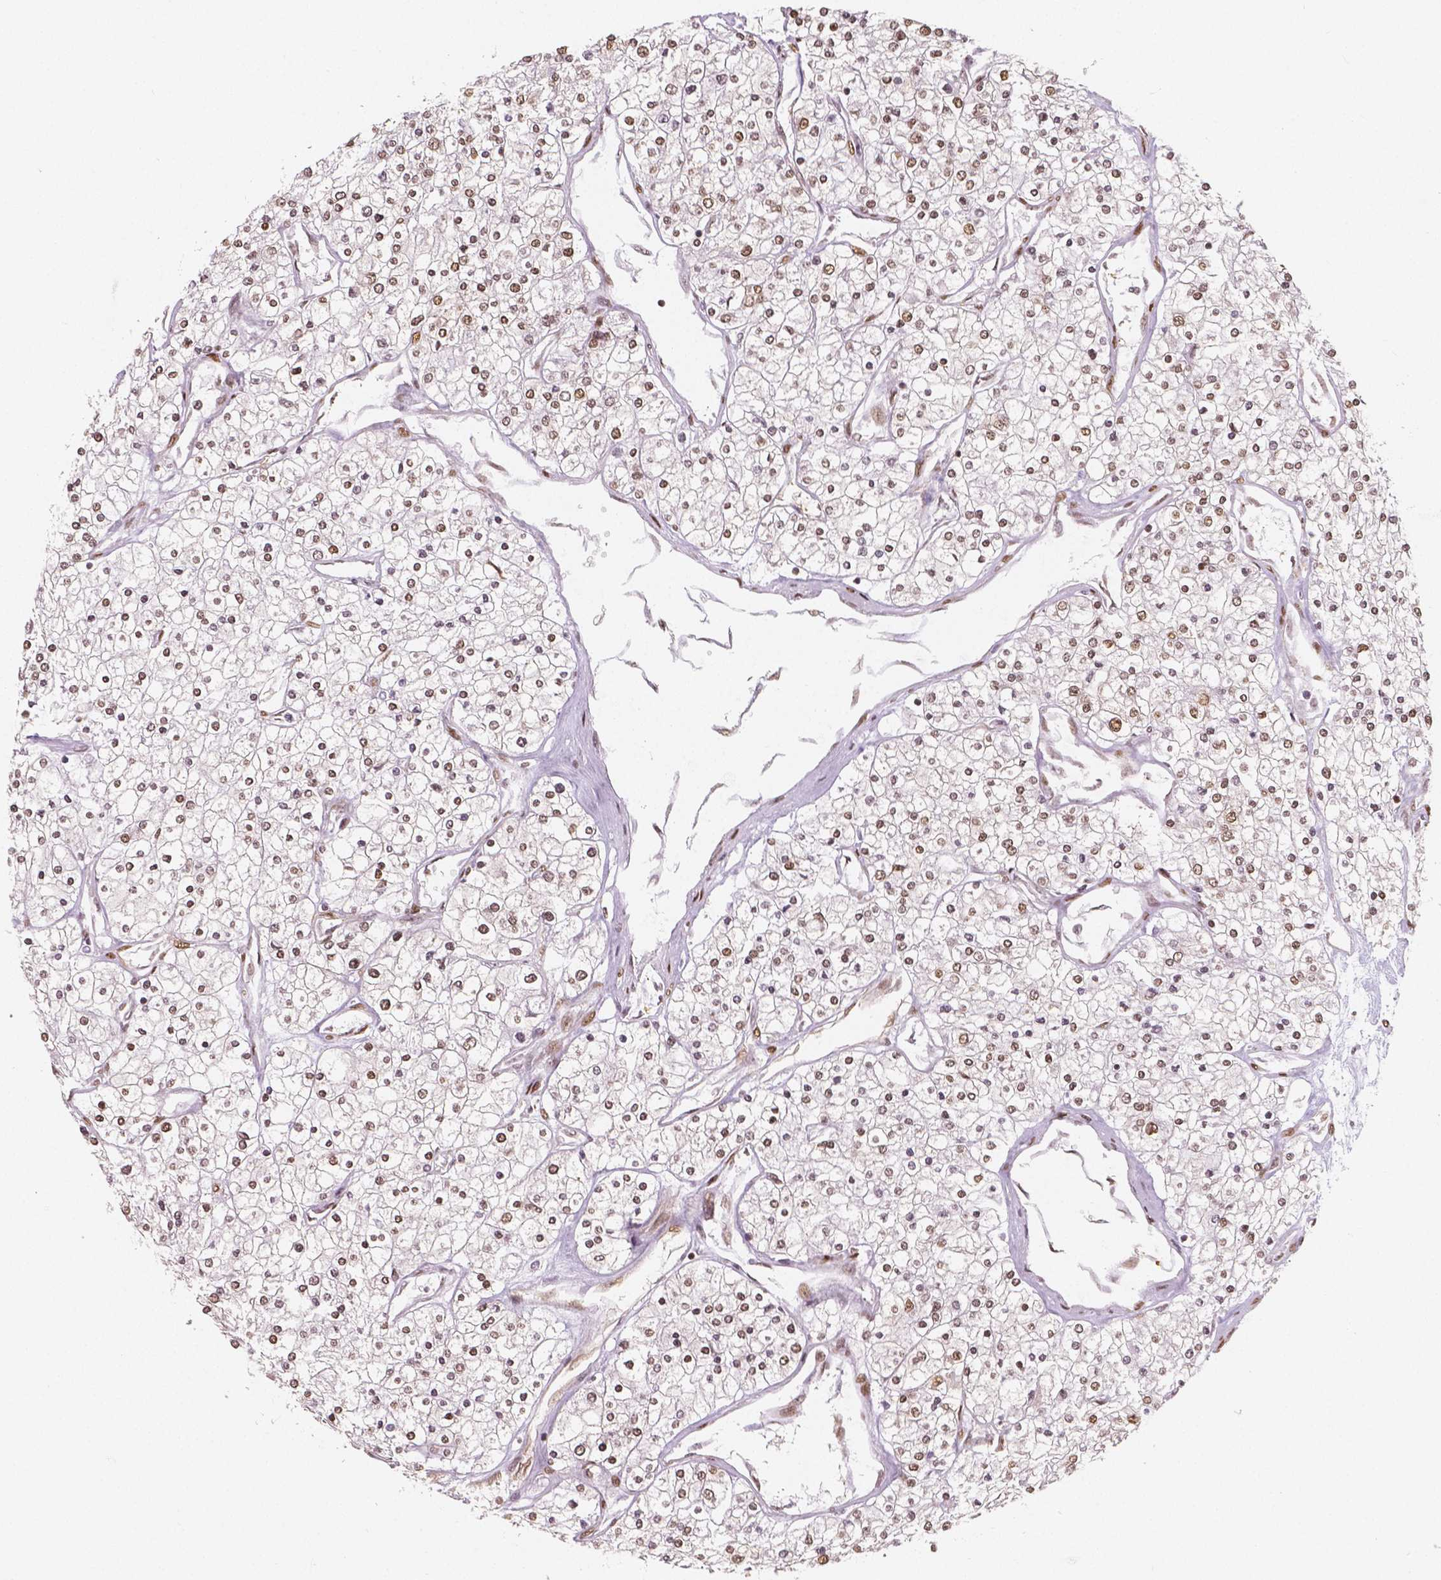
{"staining": {"intensity": "moderate", "quantity": ">75%", "location": "nuclear"}, "tissue": "renal cancer", "cell_type": "Tumor cells", "image_type": "cancer", "snomed": [{"axis": "morphology", "description": "Adenocarcinoma, NOS"}, {"axis": "topography", "description": "Kidney"}], "caption": "High-power microscopy captured an immunohistochemistry image of renal cancer (adenocarcinoma), revealing moderate nuclear positivity in about >75% of tumor cells.", "gene": "NUCKS1", "patient": {"sex": "male", "age": 80}}